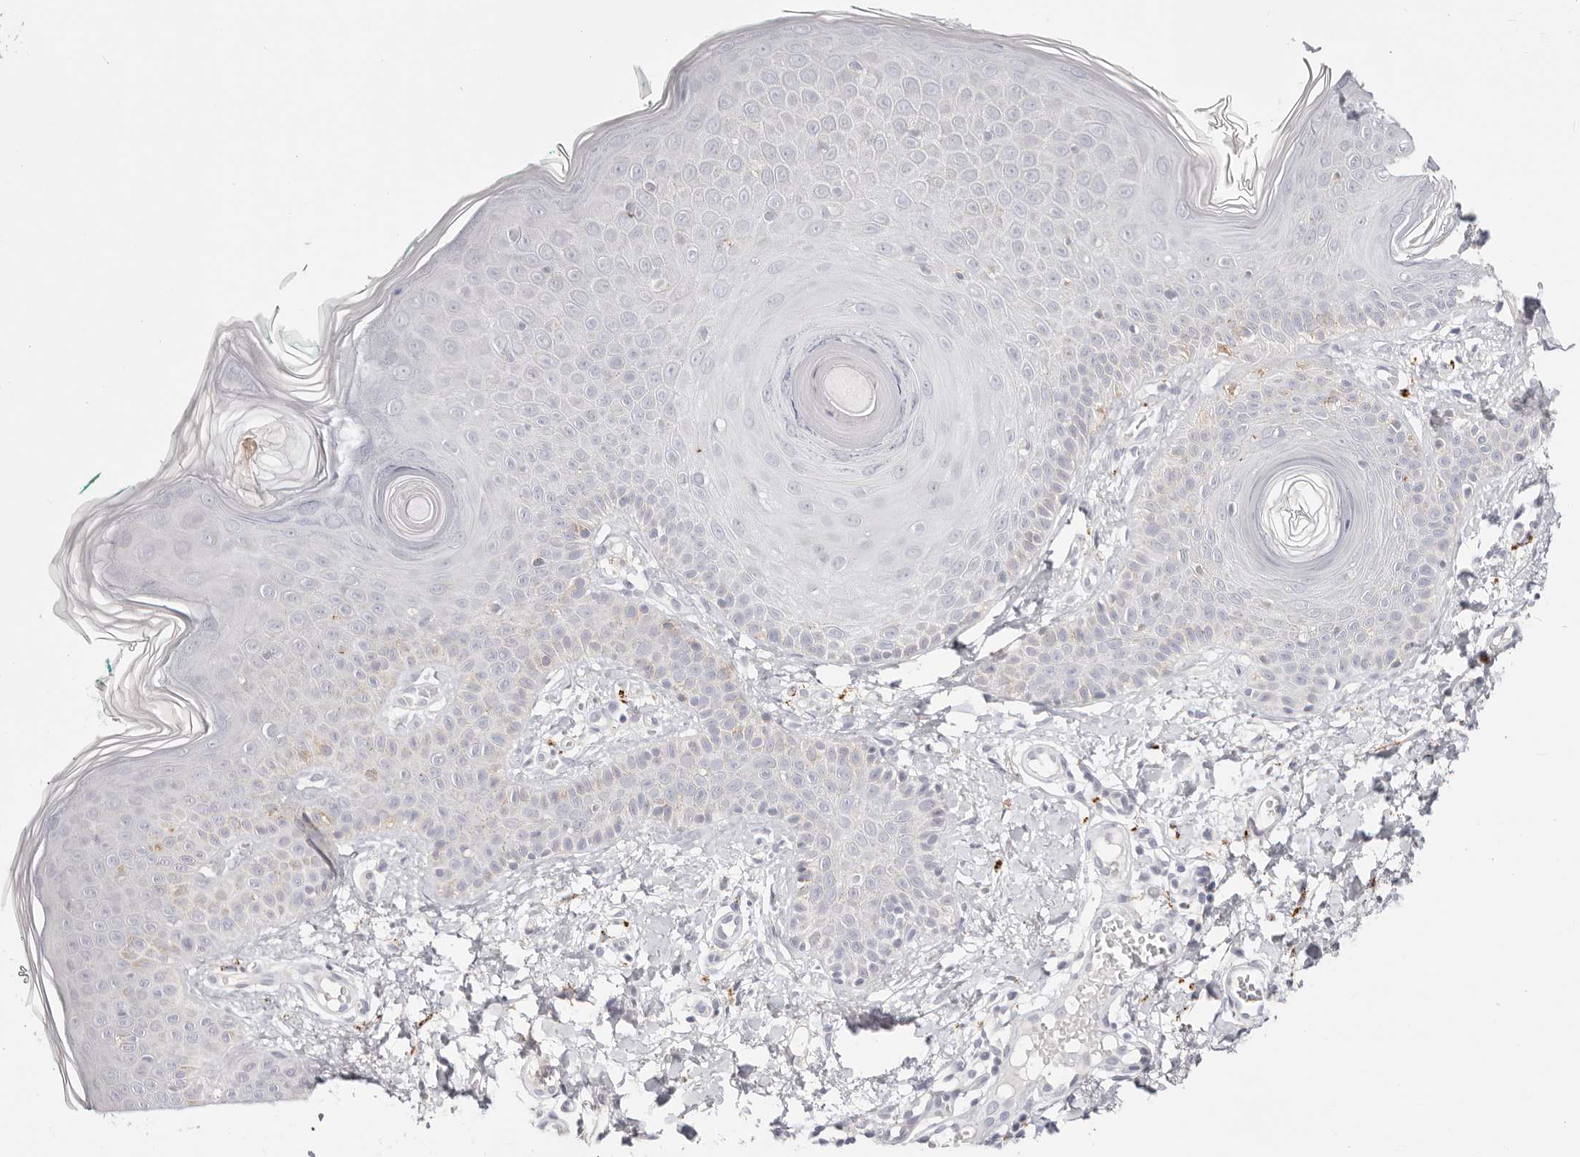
{"staining": {"intensity": "negative", "quantity": "none", "location": "none"}, "tissue": "skin", "cell_type": "Fibroblasts", "image_type": "normal", "snomed": [{"axis": "morphology", "description": "Normal tissue, NOS"}, {"axis": "topography", "description": "Skin"}], "caption": "A high-resolution image shows immunohistochemistry (IHC) staining of benign skin, which displays no significant staining in fibroblasts.", "gene": "STKLD1", "patient": {"sex": "male", "age": 37}}